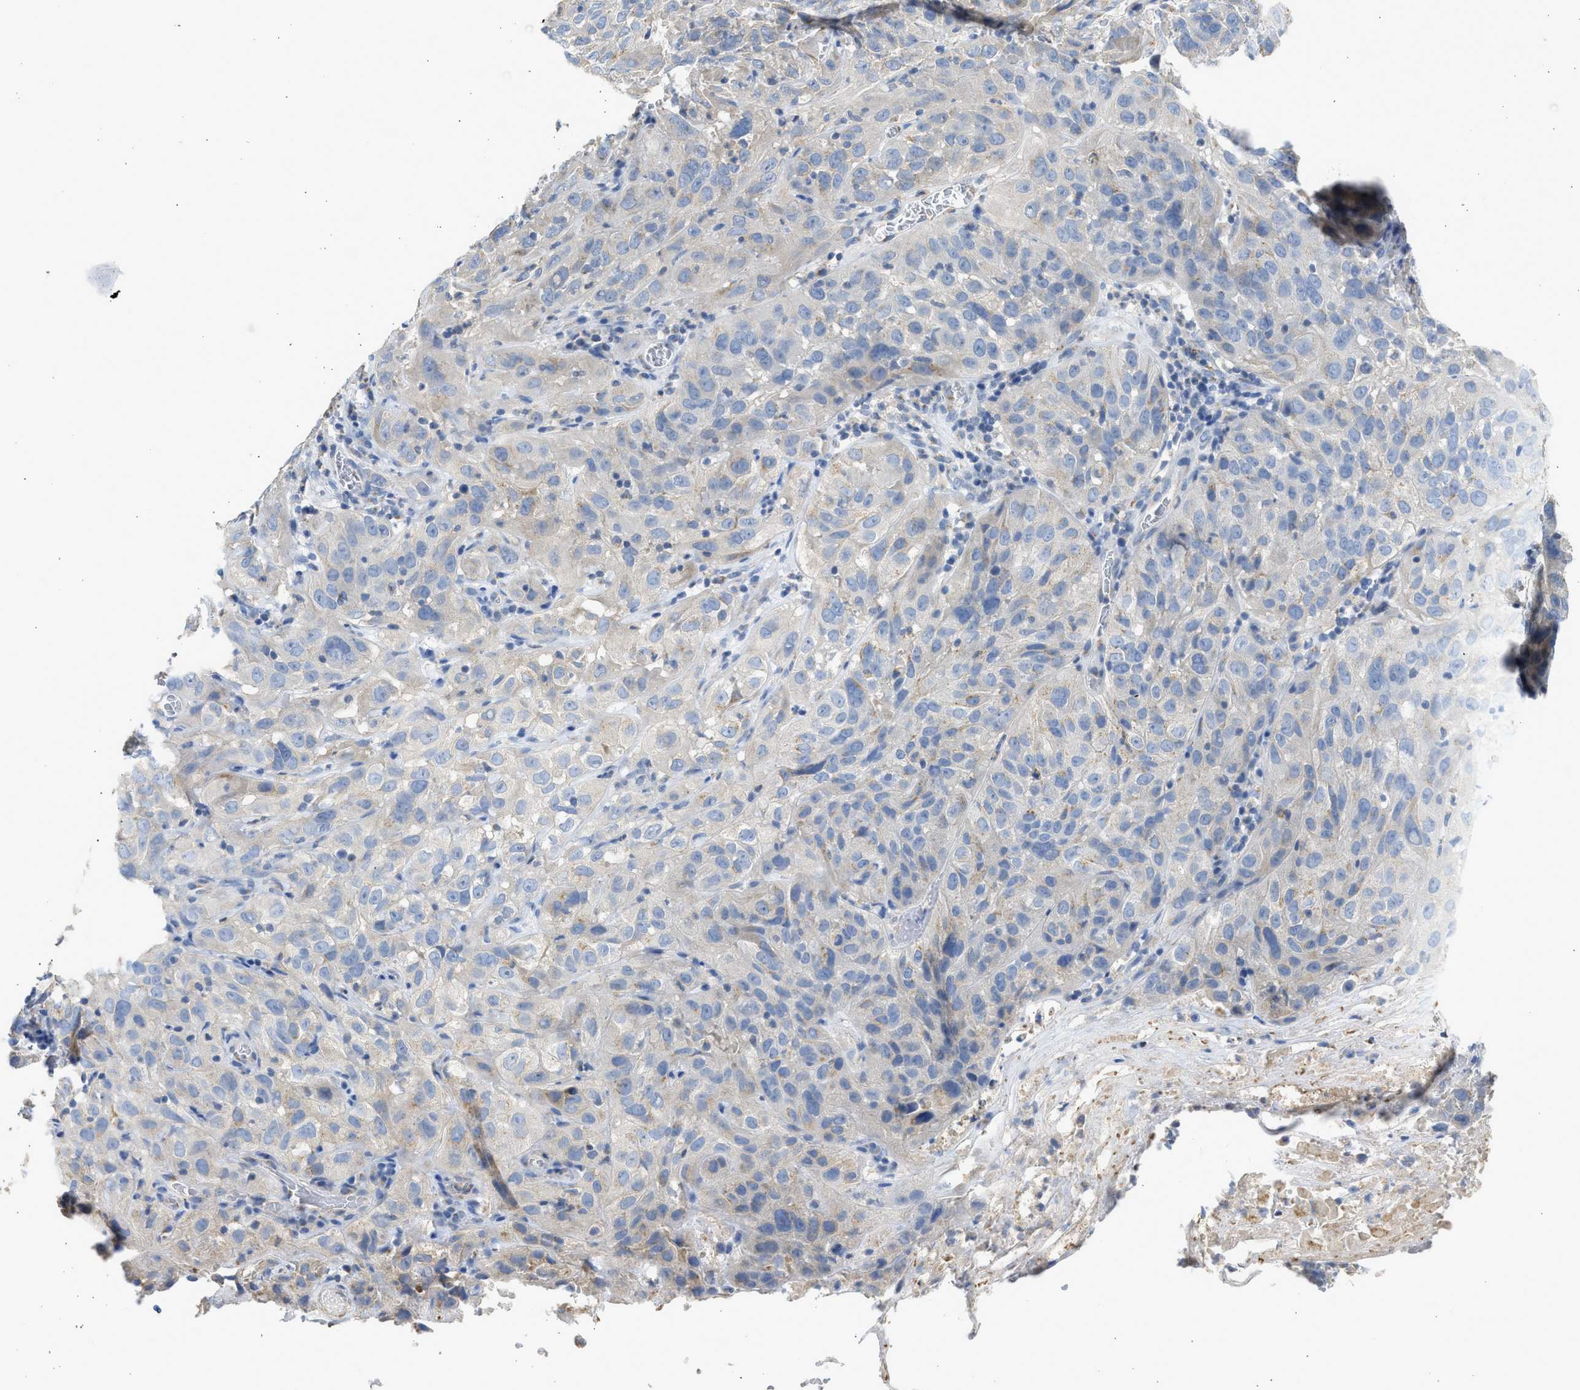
{"staining": {"intensity": "negative", "quantity": "none", "location": "none"}, "tissue": "cervical cancer", "cell_type": "Tumor cells", "image_type": "cancer", "snomed": [{"axis": "morphology", "description": "Squamous cell carcinoma, NOS"}, {"axis": "topography", "description": "Cervix"}], "caption": "IHC photomicrograph of human cervical squamous cell carcinoma stained for a protein (brown), which demonstrates no positivity in tumor cells. Nuclei are stained in blue.", "gene": "IPO8", "patient": {"sex": "female", "age": 32}}